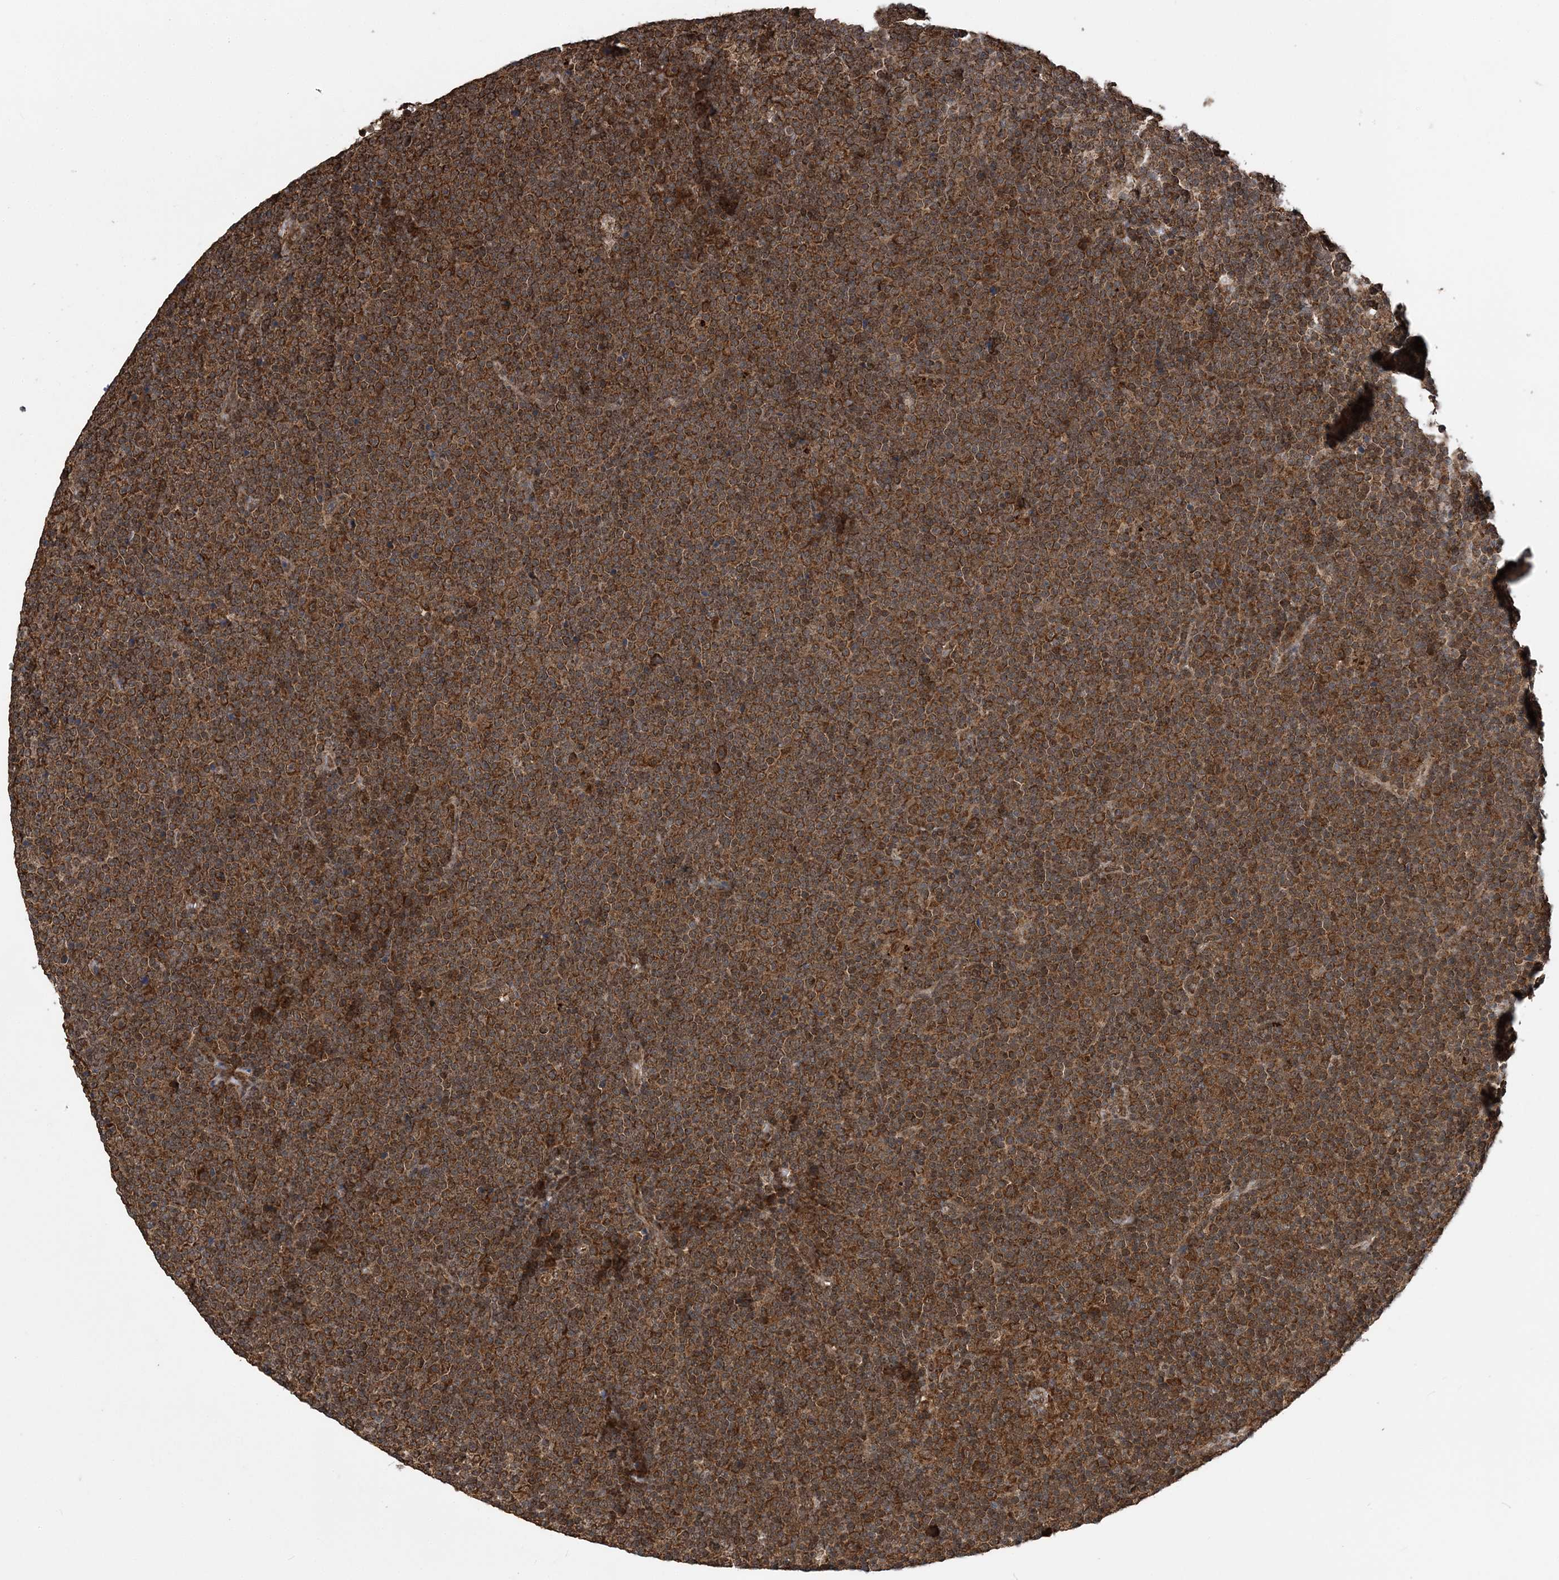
{"staining": {"intensity": "strong", "quantity": ">75%", "location": "cytoplasmic/membranous"}, "tissue": "lymphoma", "cell_type": "Tumor cells", "image_type": "cancer", "snomed": [{"axis": "morphology", "description": "Malignant lymphoma, non-Hodgkin's type, Low grade"}, {"axis": "topography", "description": "Lymph node"}], "caption": "Lymphoma was stained to show a protein in brown. There is high levels of strong cytoplasmic/membranous positivity in approximately >75% of tumor cells.", "gene": "PCBP1", "patient": {"sex": "female", "age": 67}}